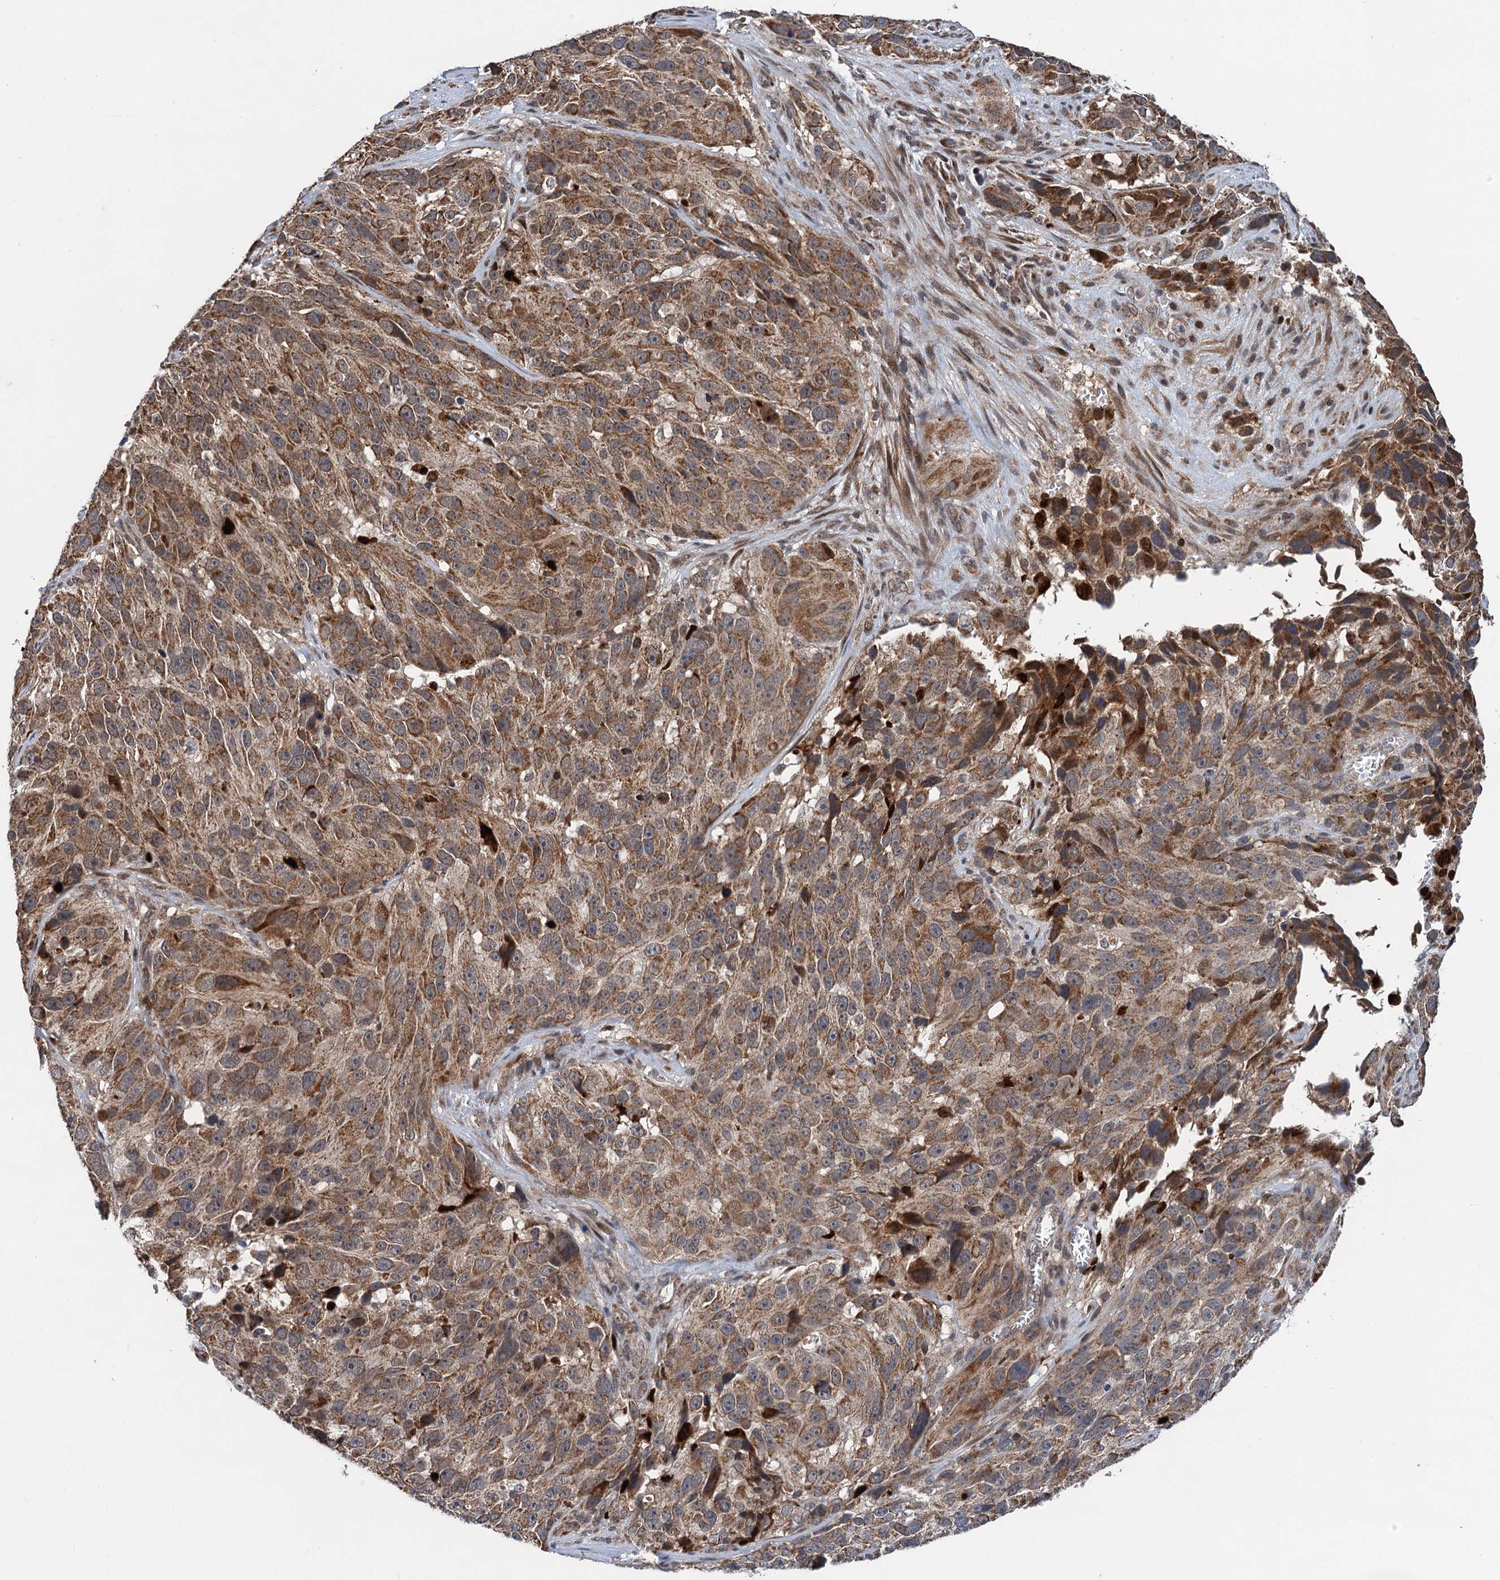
{"staining": {"intensity": "moderate", "quantity": ">75%", "location": "cytoplasmic/membranous"}, "tissue": "melanoma", "cell_type": "Tumor cells", "image_type": "cancer", "snomed": [{"axis": "morphology", "description": "Malignant melanoma, NOS"}, {"axis": "topography", "description": "Skin"}], "caption": "DAB immunohistochemical staining of human malignant melanoma displays moderate cytoplasmic/membranous protein staining in approximately >75% of tumor cells.", "gene": "CMPK2", "patient": {"sex": "male", "age": 84}}